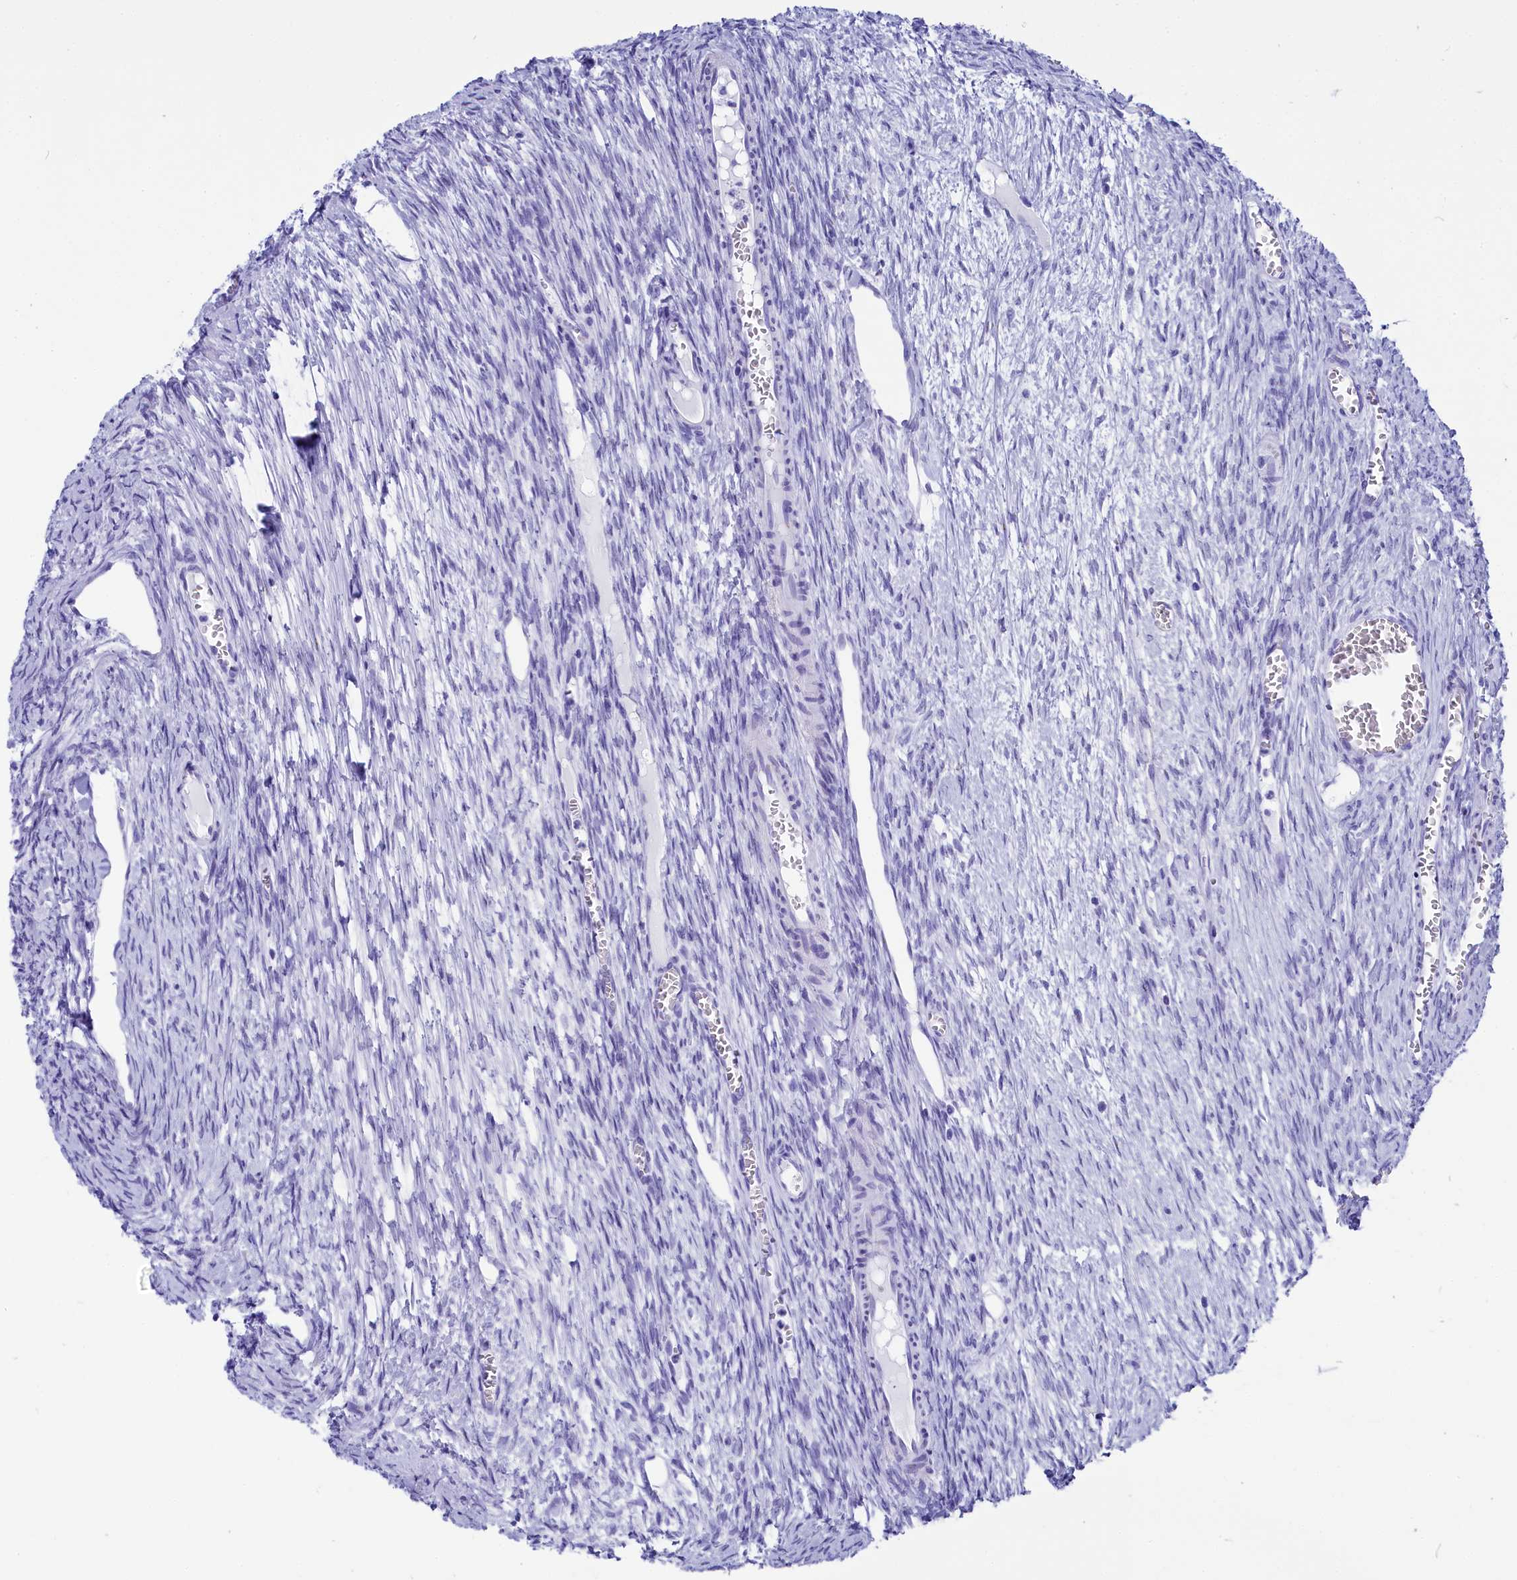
{"staining": {"intensity": "negative", "quantity": "none", "location": "none"}, "tissue": "ovary", "cell_type": "Follicle cells", "image_type": "normal", "snomed": [{"axis": "morphology", "description": "Normal tissue, NOS"}, {"axis": "topography", "description": "Ovary"}], "caption": "Immunohistochemistry of benign ovary shows no expression in follicle cells.", "gene": "AP3B2", "patient": {"sex": "female", "age": 44}}